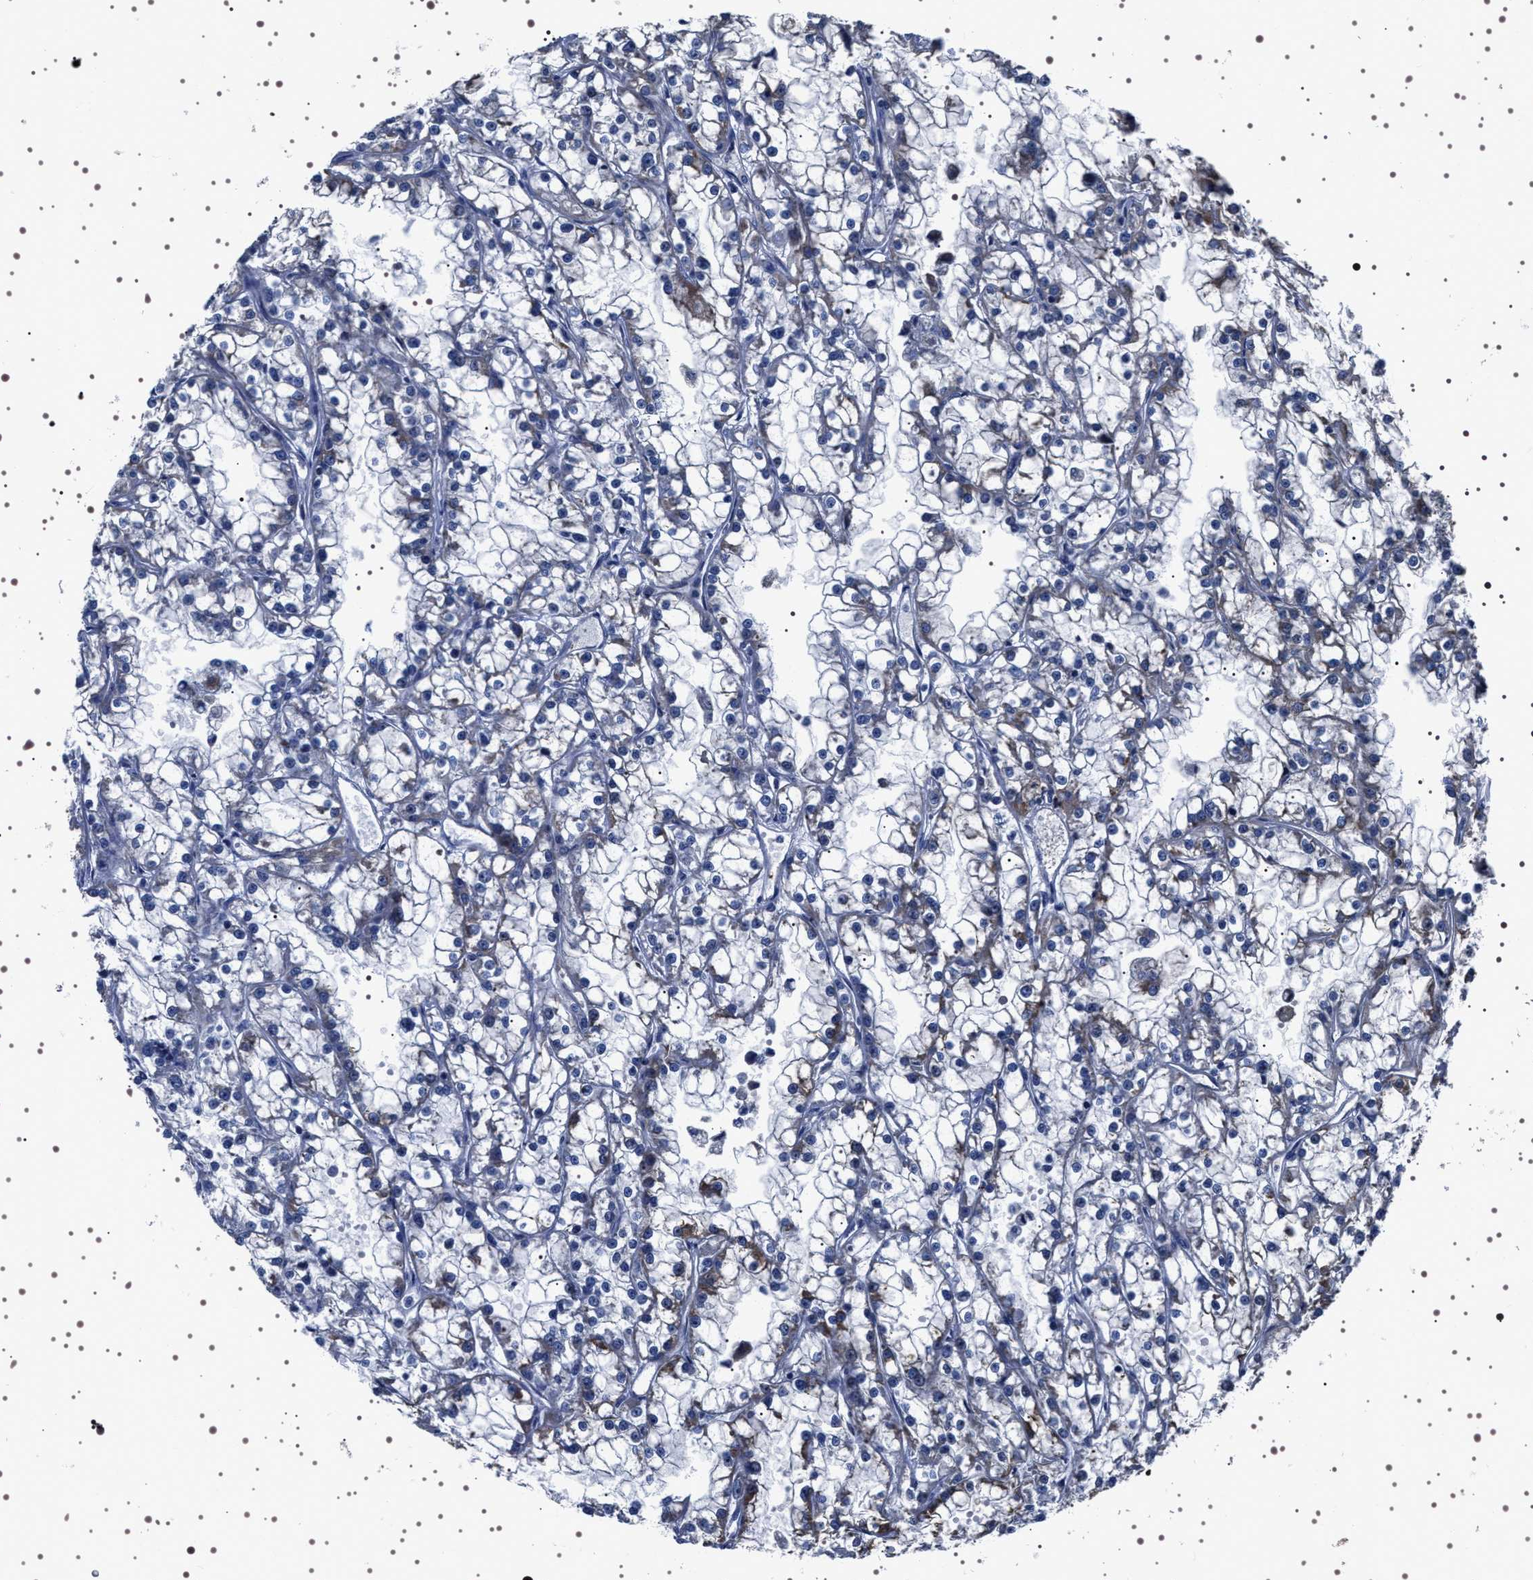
{"staining": {"intensity": "moderate", "quantity": "25%-75%", "location": "cytoplasmic/membranous"}, "tissue": "renal cancer", "cell_type": "Tumor cells", "image_type": "cancer", "snomed": [{"axis": "morphology", "description": "Adenocarcinoma, NOS"}, {"axis": "topography", "description": "Kidney"}], "caption": "An immunohistochemistry photomicrograph of tumor tissue is shown. Protein staining in brown highlights moderate cytoplasmic/membranous positivity in renal adenocarcinoma within tumor cells.", "gene": "WDR1", "patient": {"sex": "female", "age": 52}}